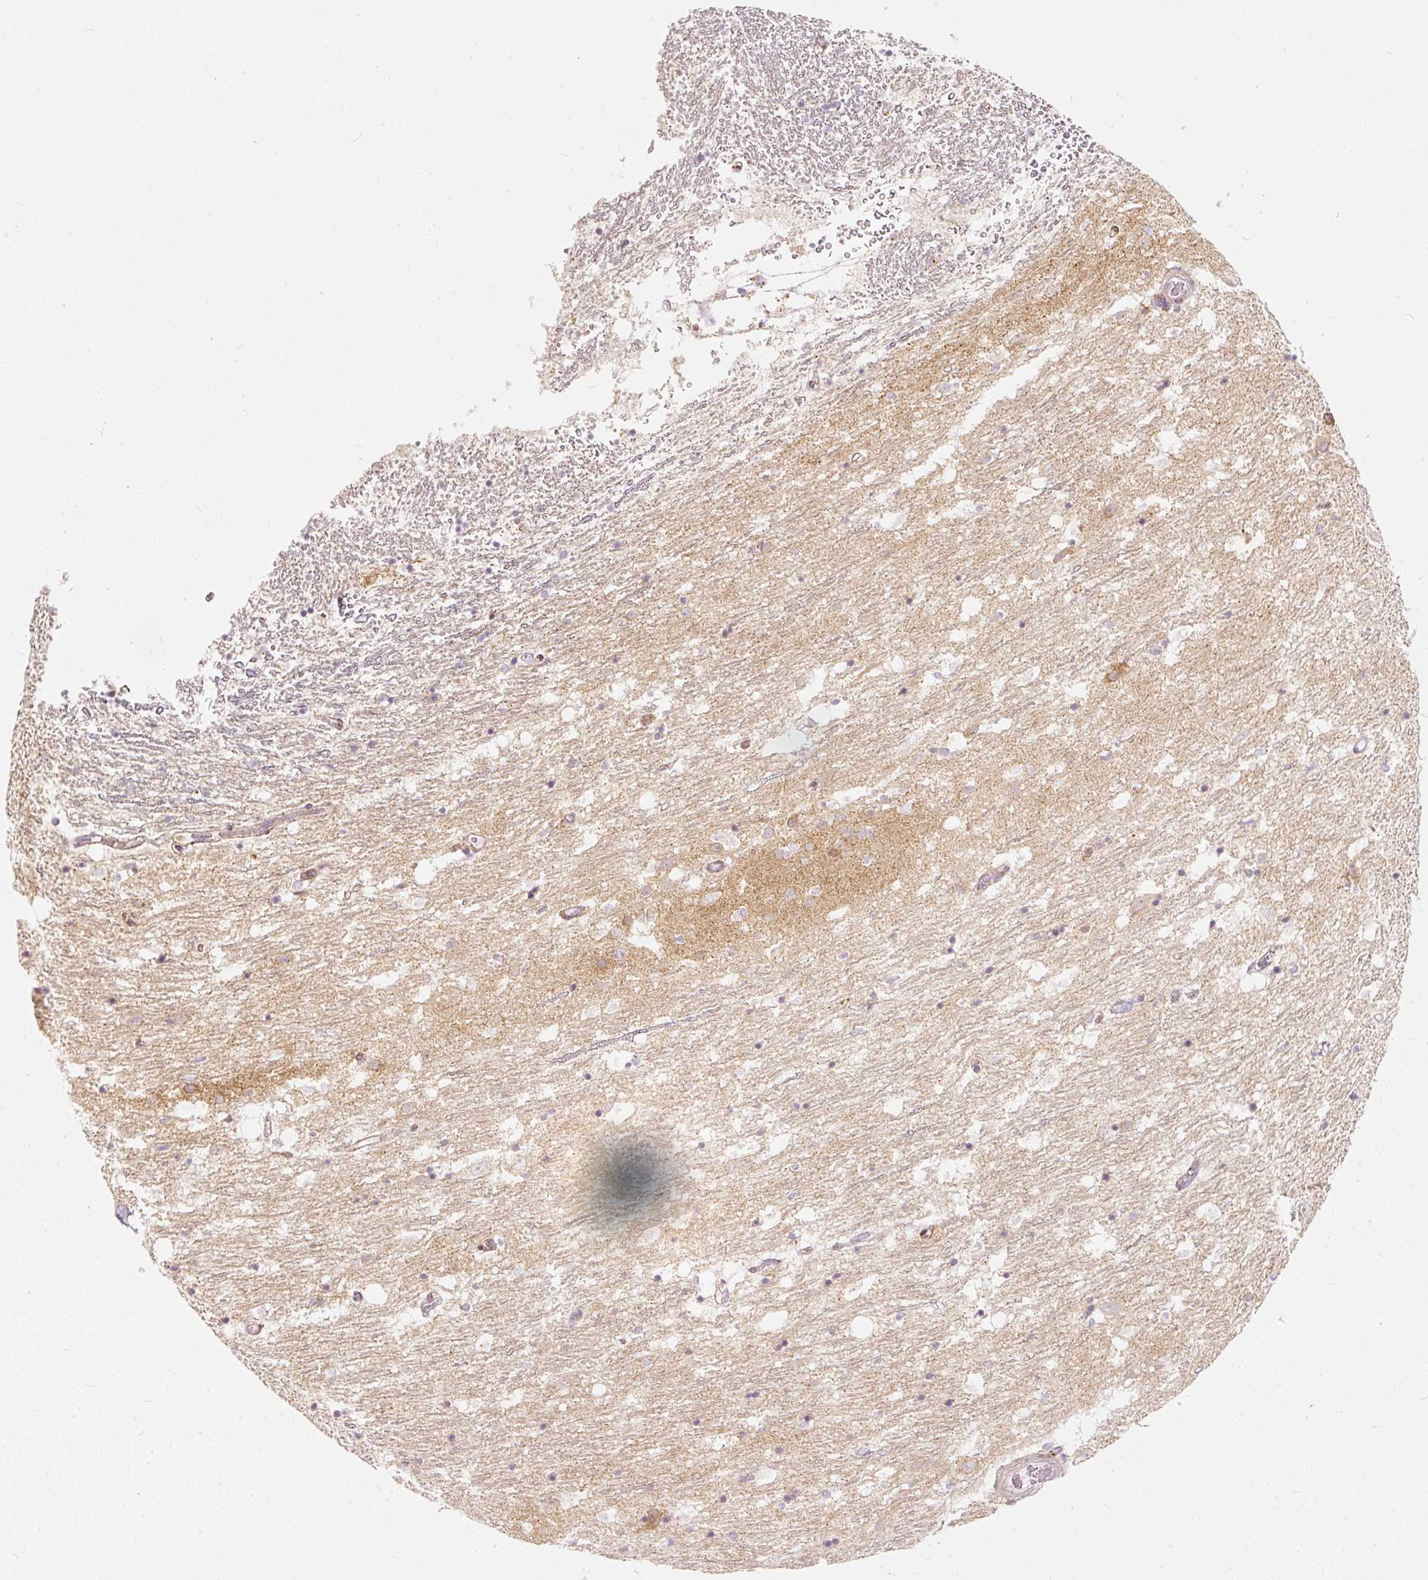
{"staining": {"intensity": "negative", "quantity": "none", "location": "none"}, "tissue": "caudate", "cell_type": "Glial cells", "image_type": "normal", "snomed": [{"axis": "morphology", "description": "Normal tissue, NOS"}, {"axis": "topography", "description": "Lateral ventricle wall"}], "caption": "An IHC histopathology image of unremarkable caudate is shown. There is no staining in glial cells of caudate.", "gene": "SNAPC5", "patient": {"sex": "male", "age": 58}}